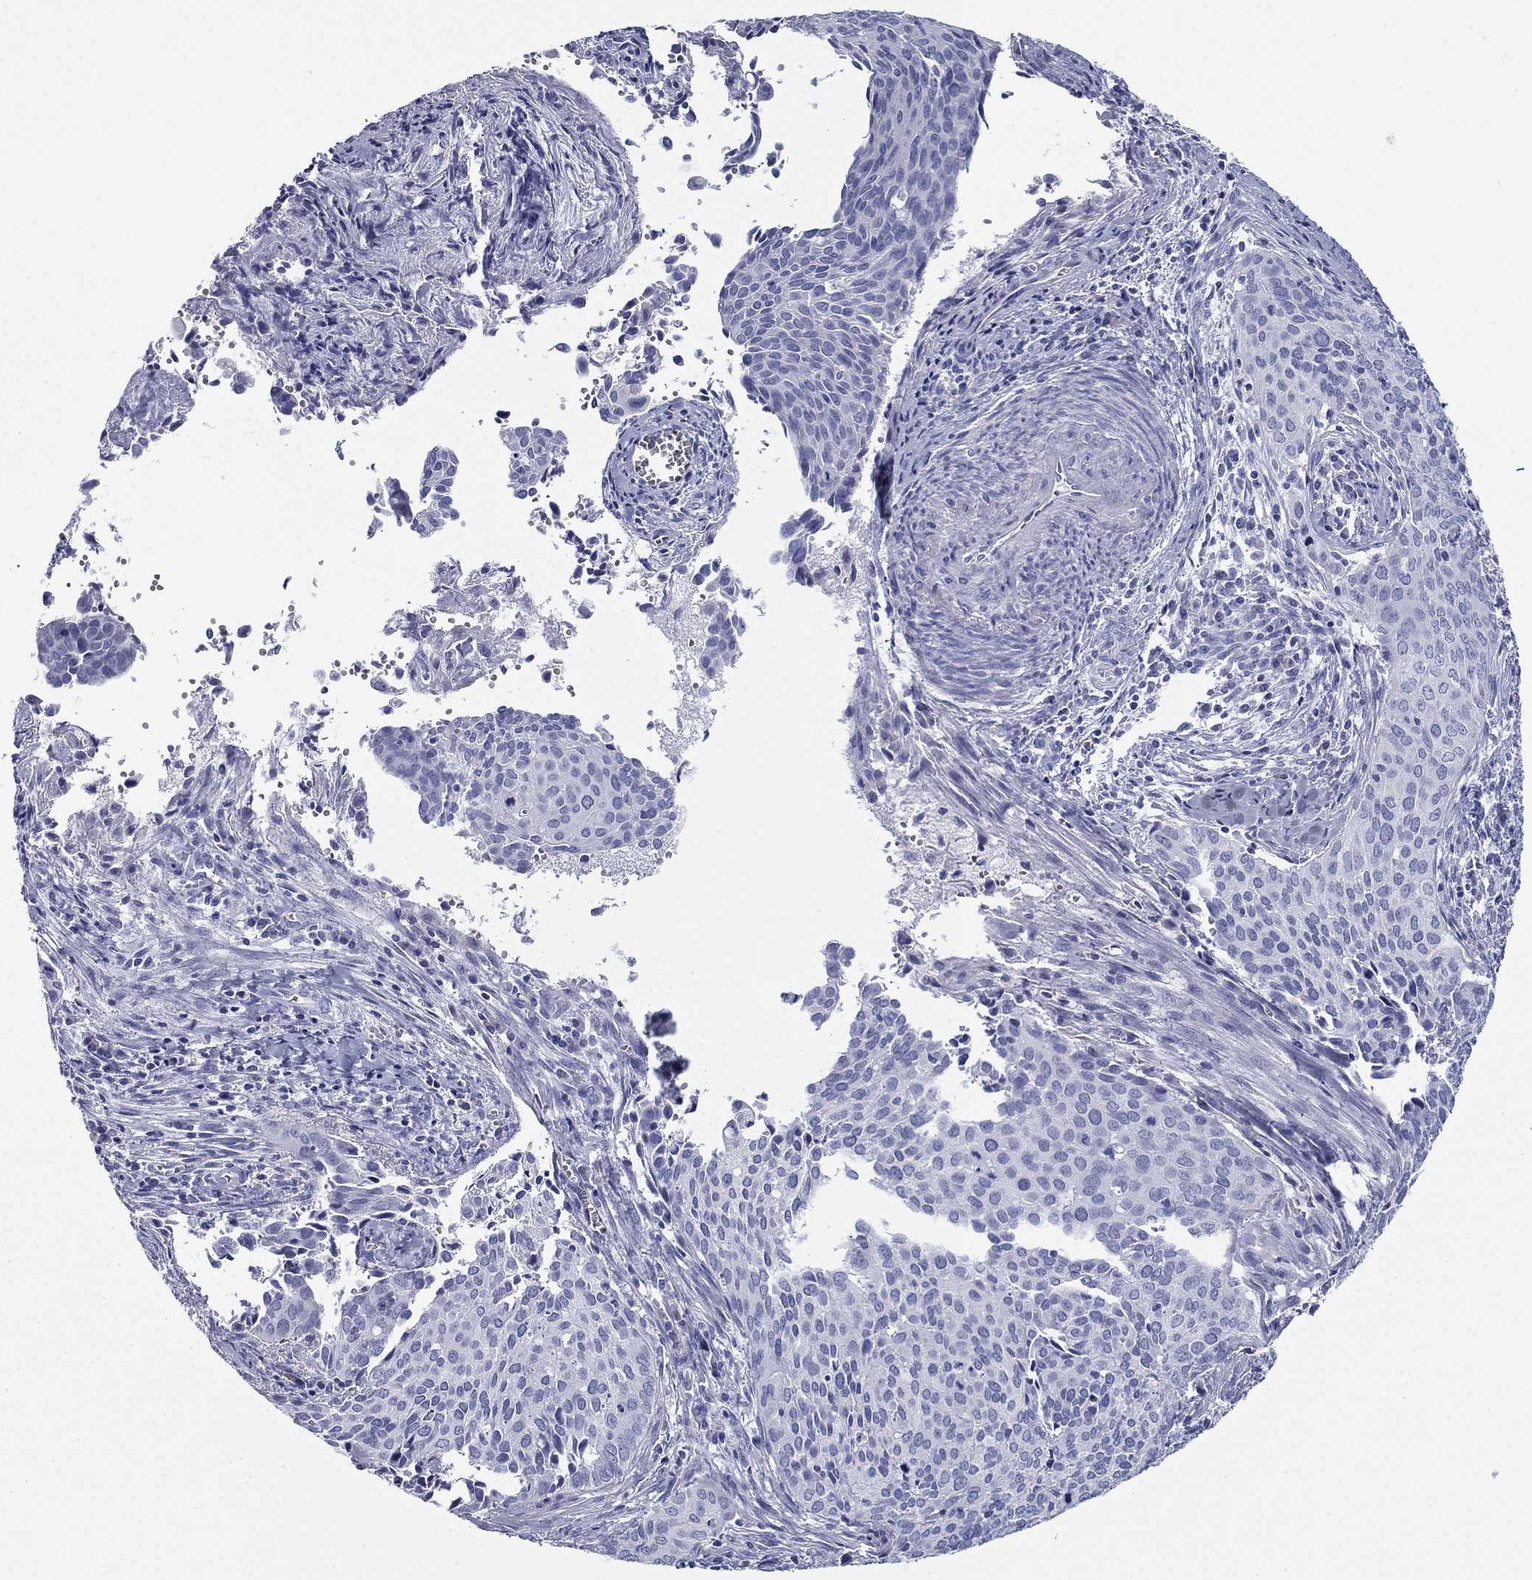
{"staining": {"intensity": "negative", "quantity": "none", "location": "none"}, "tissue": "cervical cancer", "cell_type": "Tumor cells", "image_type": "cancer", "snomed": [{"axis": "morphology", "description": "Squamous cell carcinoma, NOS"}, {"axis": "topography", "description": "Cervix"}], "caption": "Cervical squamous cell carcinoma stained for a protein using immunohistochemistry (IHC) demonstrates no expression tumor cells.", "gene": "ZP2", "patient": {"sex": "female", "age": 29}}